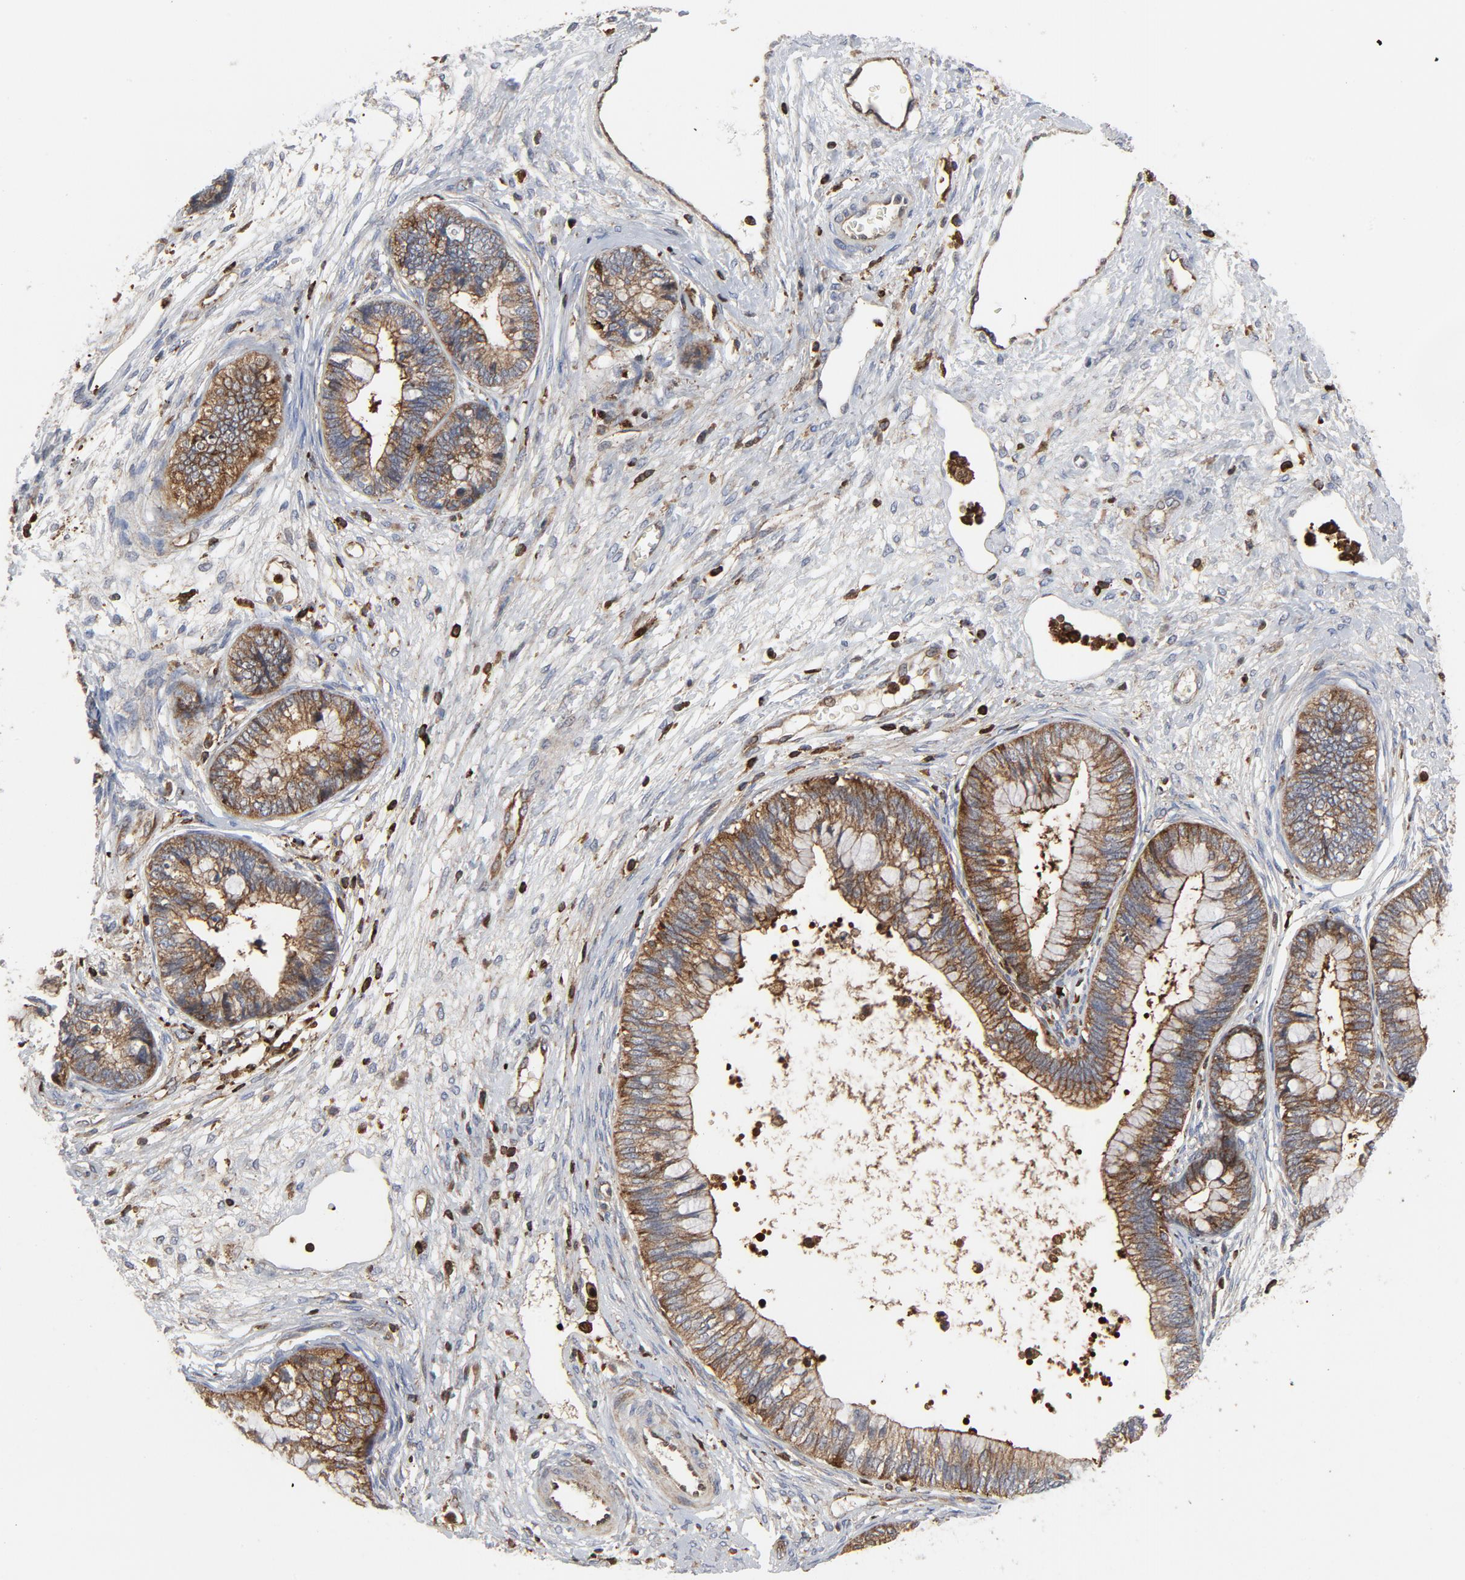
{"staining": {"intensity": "moderate", "quantity": ">75%", "location": "cytoplasmic/membranous"}, "tissue": "cervical cancer", "cell_type": "Tumor cells", "image_type": "cancer", "snomed": [{"axis": "morphology", "description": "Adenocarcinoma, NOS"}, {"axis": "topography", "description": "Cervix"}], "caption": "A brown stain highlights moderate cytoplasmic/membranous positivity of a protein in human cervical cancer tumor cells.", "gene": "YES1", "patient": {"sex": "female", "age": 44}}